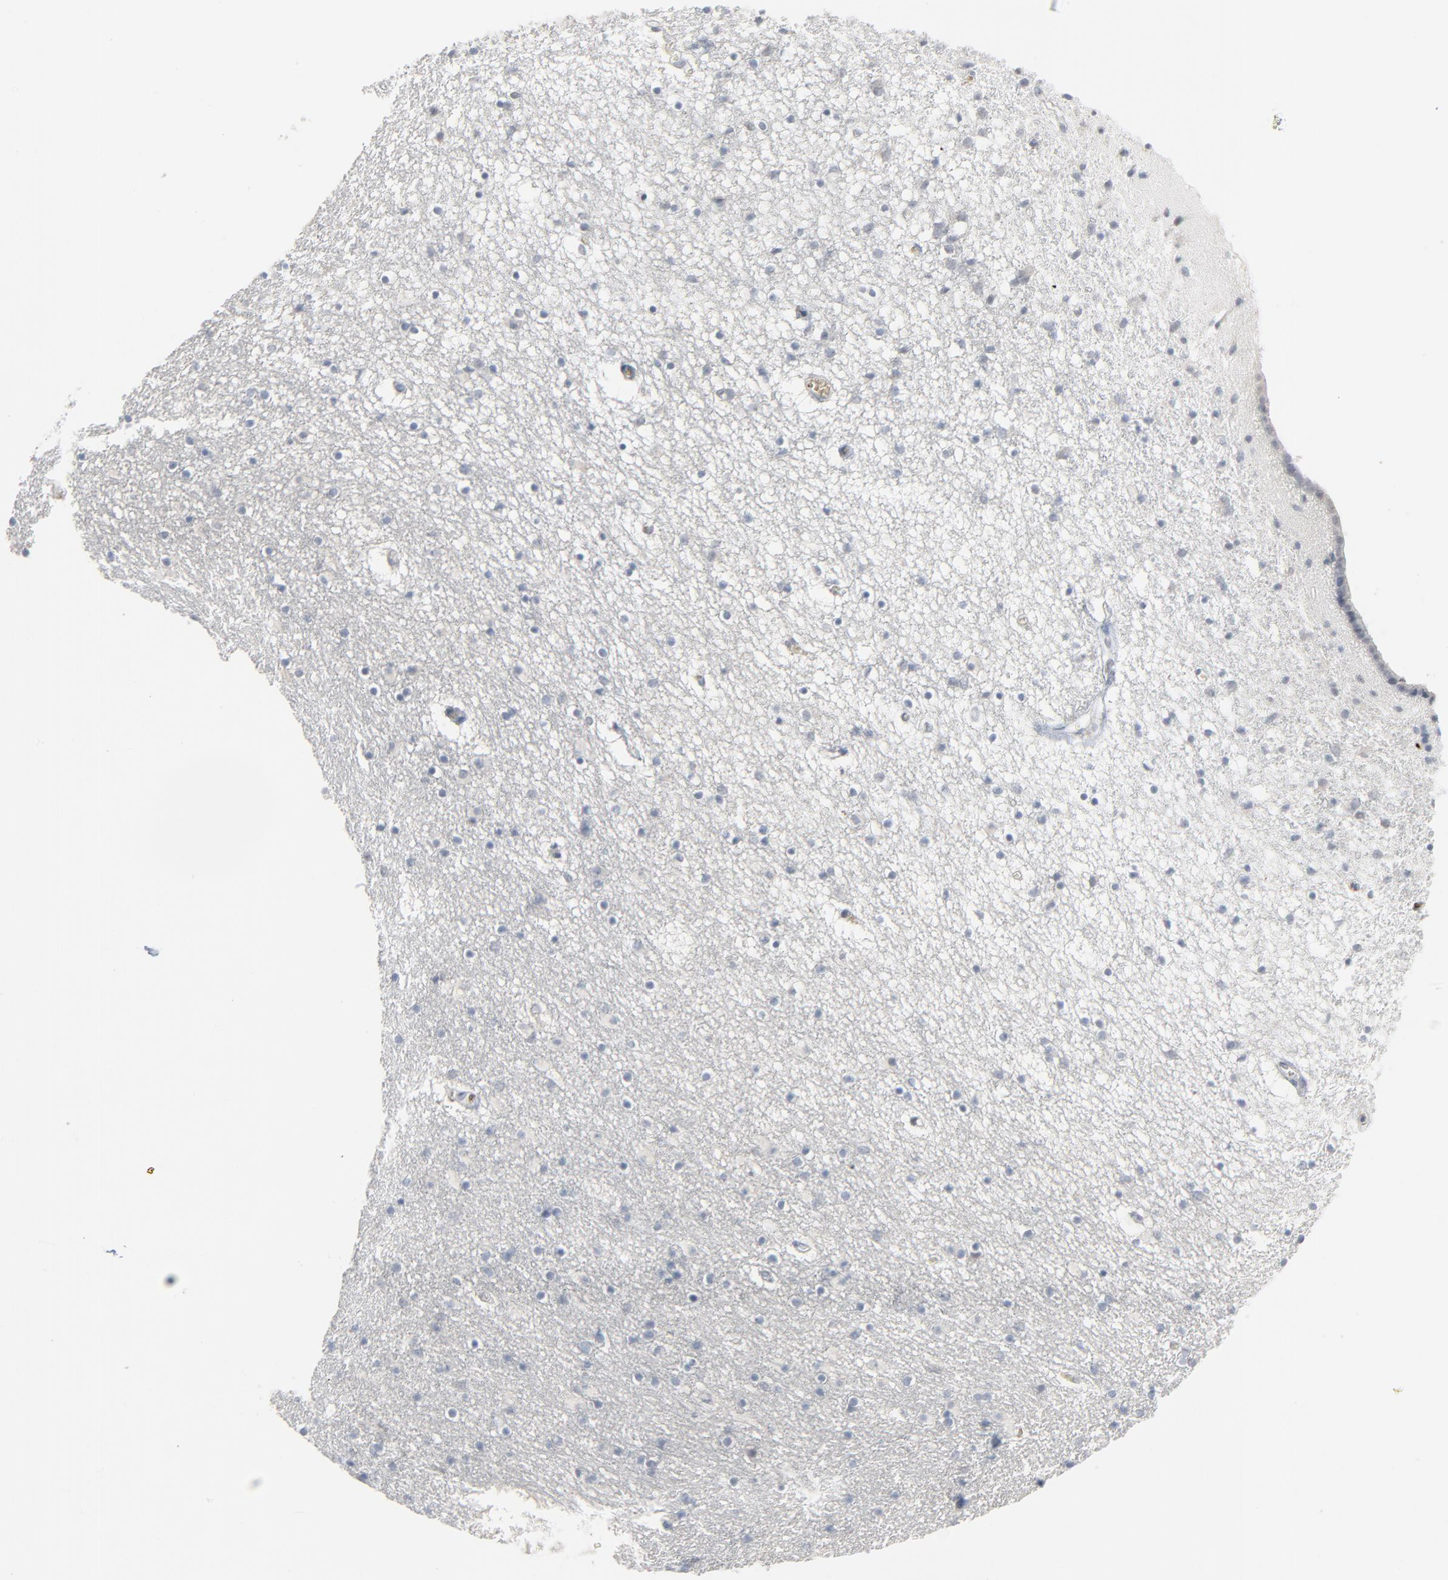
{"staining": {"intensity": "negative", "quantity": "none", "location": "none"}, "tissue": "caudate", "cell_type": "Glial cells", "image_type": "normal", "snomed": [{"axis": "morphology", "description": "Normal tissue, NOS"}, {"axis": "topography", "description": "Lateral ventricle wall"}], "caption": "An immunohistochemistry photomicrograph of unremarkable caudate is shown. There is no staining in glial cells of caudate.", "gene": "SAGE1", "patient": {"sex": "male", "age": 45}}